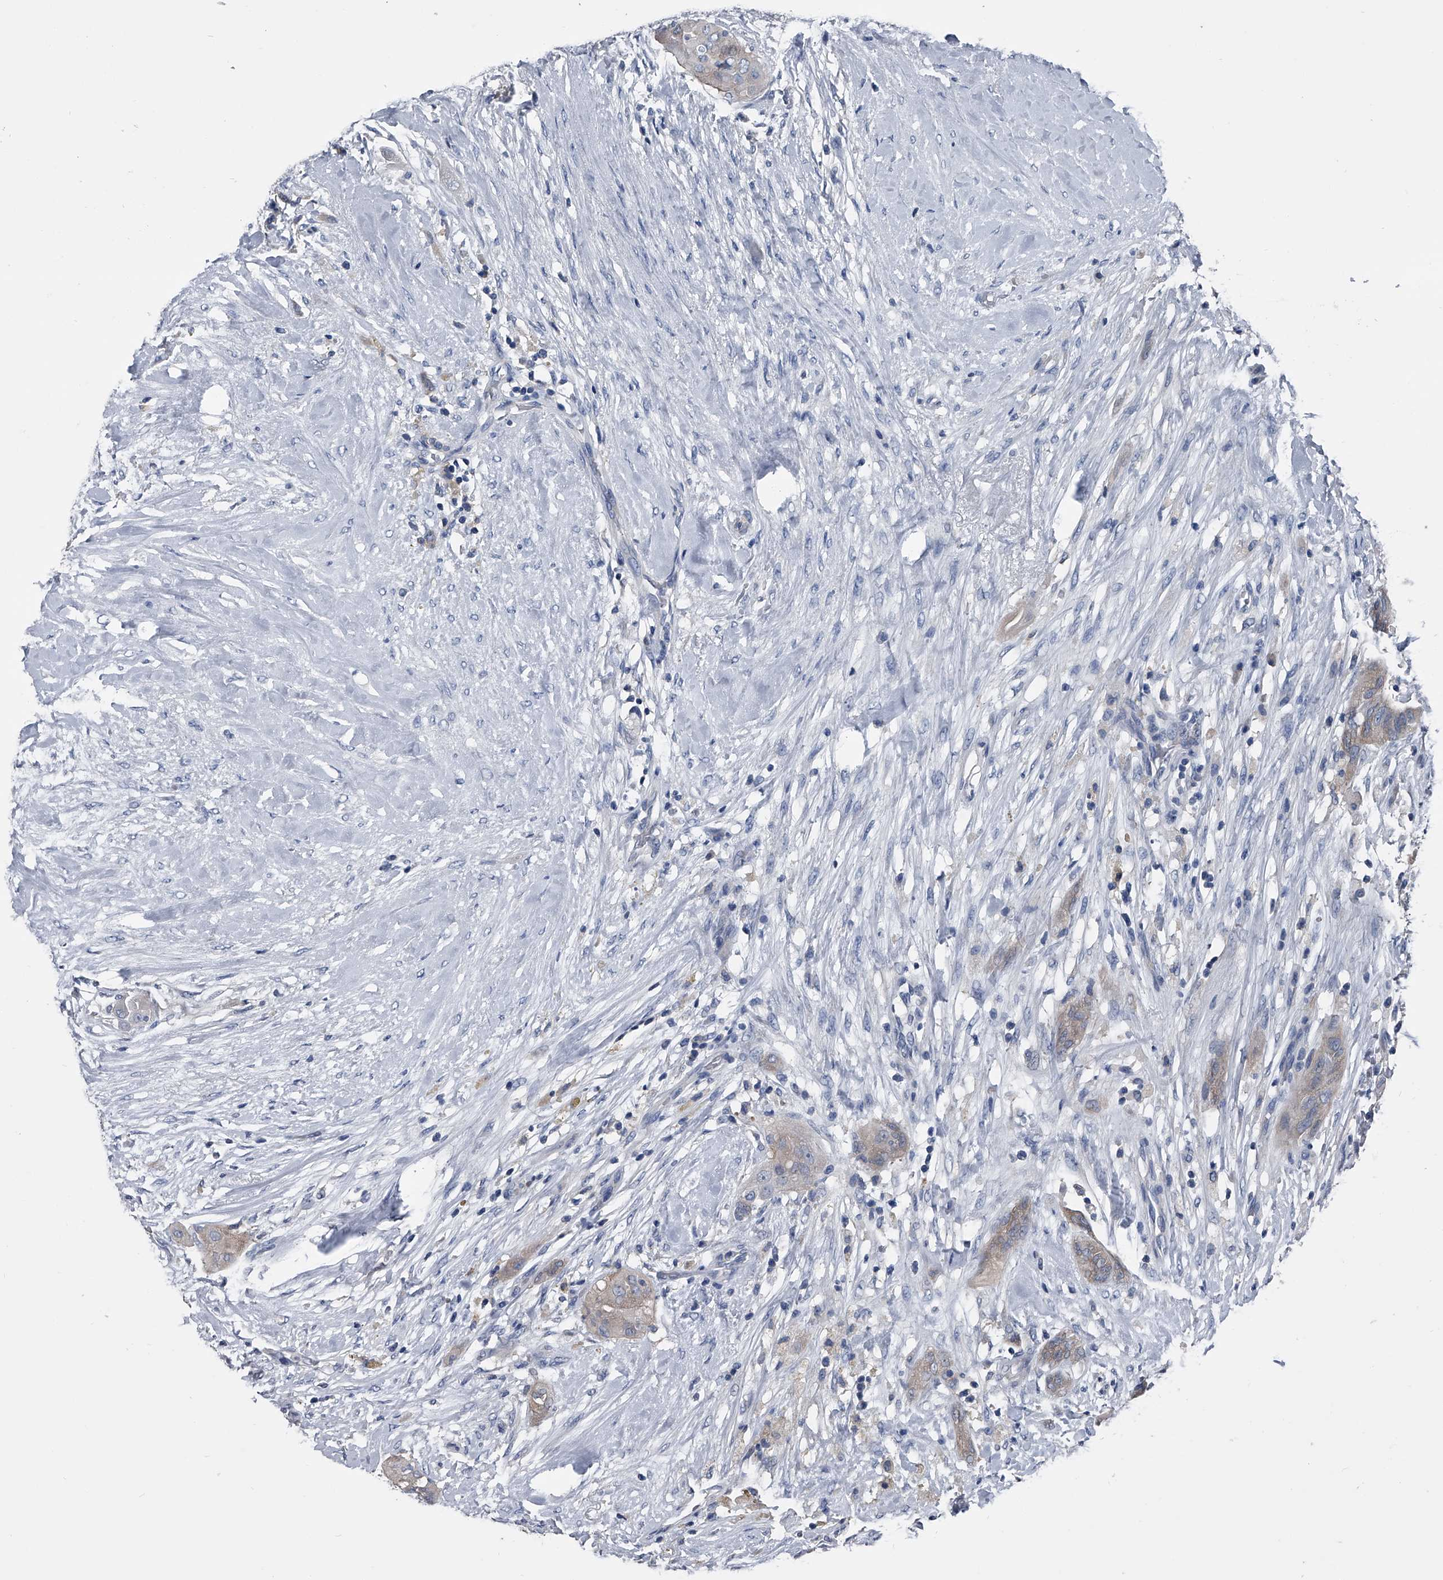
{"staining": {"intensity": "negative", "quantity": "none", "location": "none"}, "tissue": "thyroid cancer", "cell_type": "Tumor cells", "image_type": "cancer", "snomed": [{"axis": "morphology", "description": "Papillary adenocarcinoma, NOS"}, {"axis": "topography", "description": "Thyroid gland"}], "caption": "Thyroid papillary adenocarcinoma was stained to show a protein in brown. There is no significant staining in tumor cells.", "gene": "KIF13A", "patient": {"sex": "female", "age": 59}}